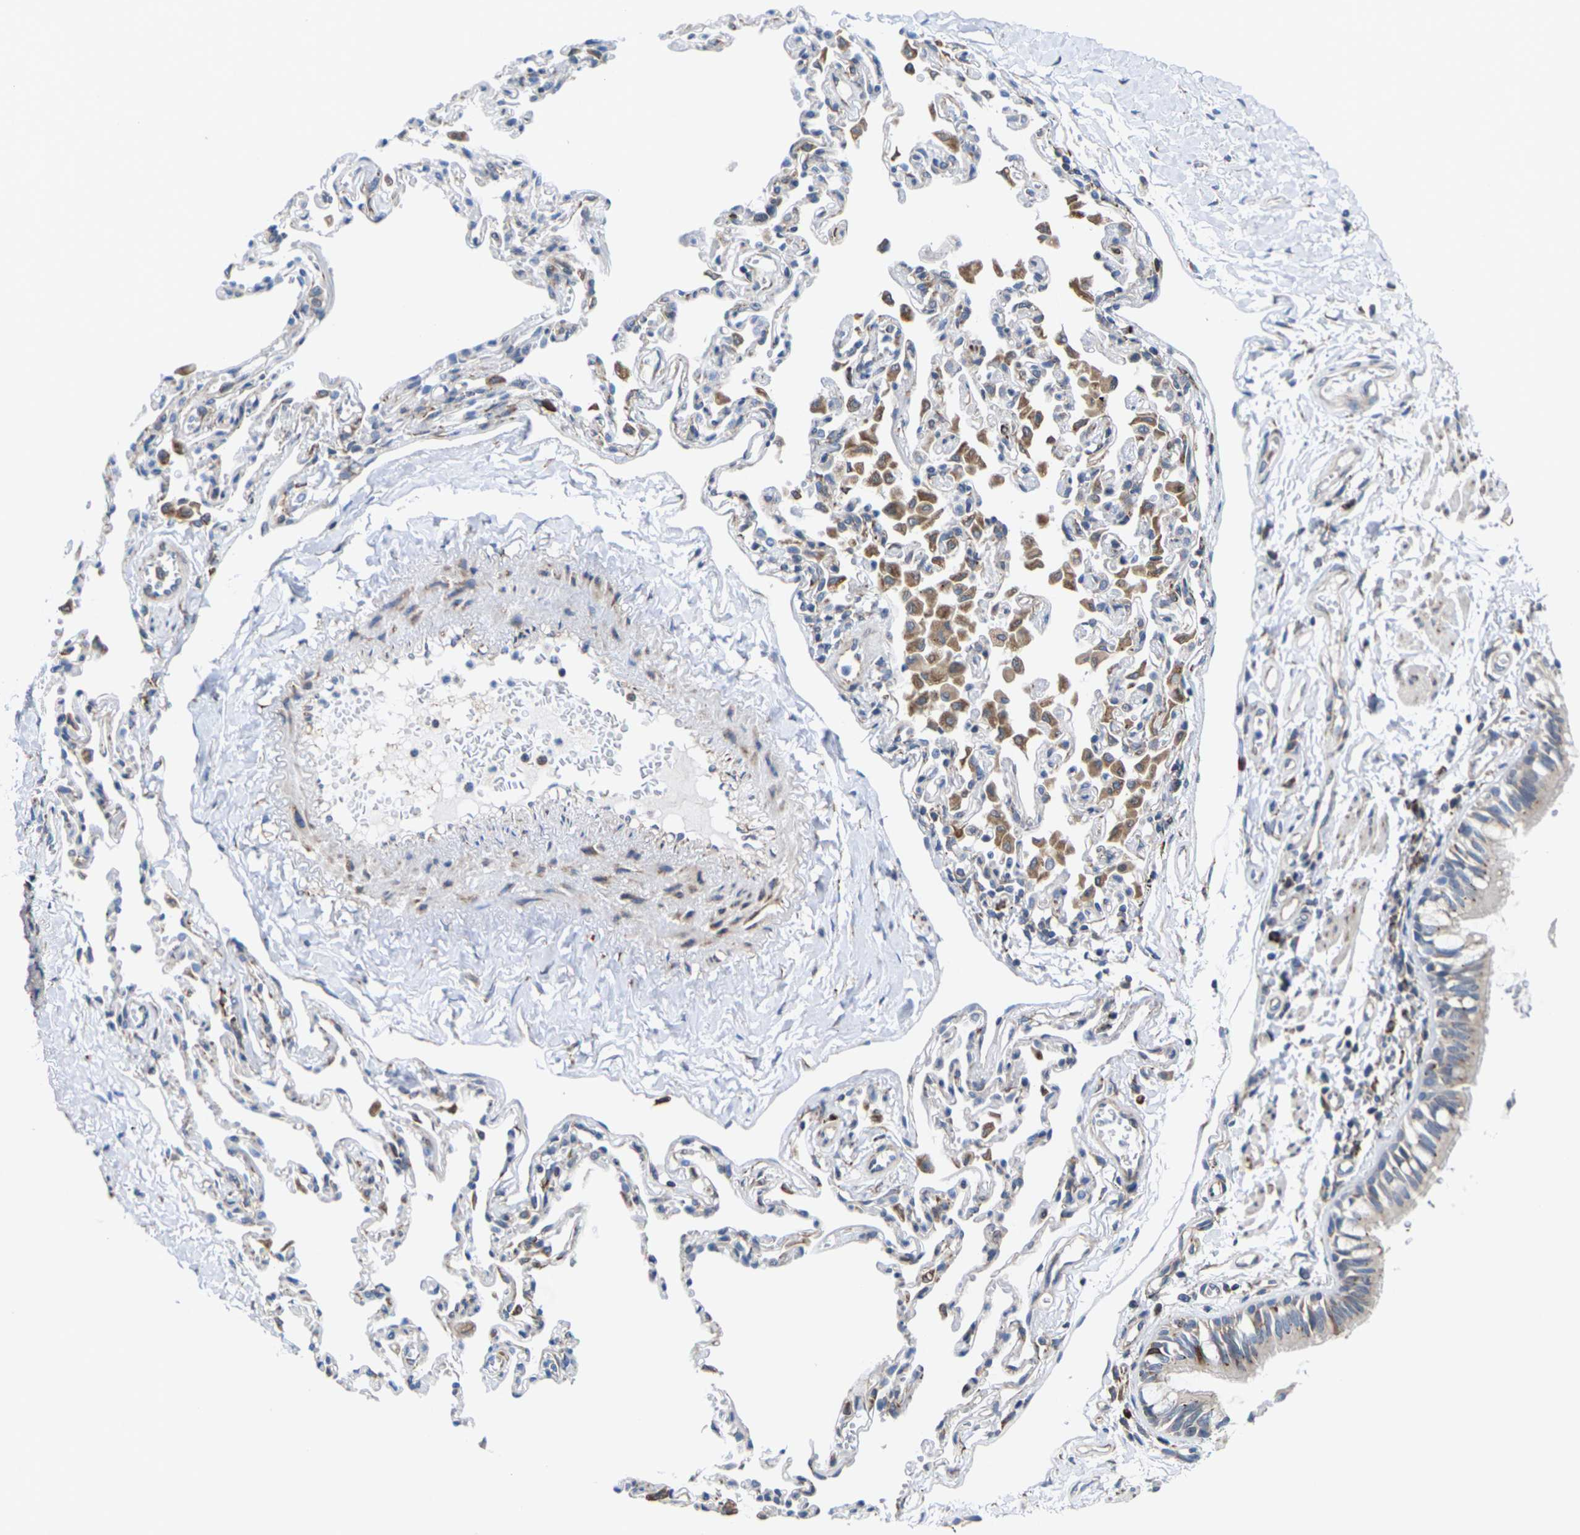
{"staining": {"intensity": "moderate", "quantity": "25%-75%", "location": "cytoplasmic/membranous"}, "tissue": "bronchus", "cell_type": "Respiratory epithelial cells", "image_type": "normal", "snomed": [{"axis": "morphology", "description": "Normal tissue, NOS"}, {"axis": "topography", "description": "Bronchus"}, {"axis": "topography", "description": "Lung"}], "caption": "Unremarkable bronchus was stained to show a protein in brown. There is medium levels of moderate cytoplasmic/membranous expression in about 25%-75% of respiratory epithelial cells. Nuclei are stained in blue.", "gene": "PDZK1IP1", "patient": {"sex": "male", "age": 64}}